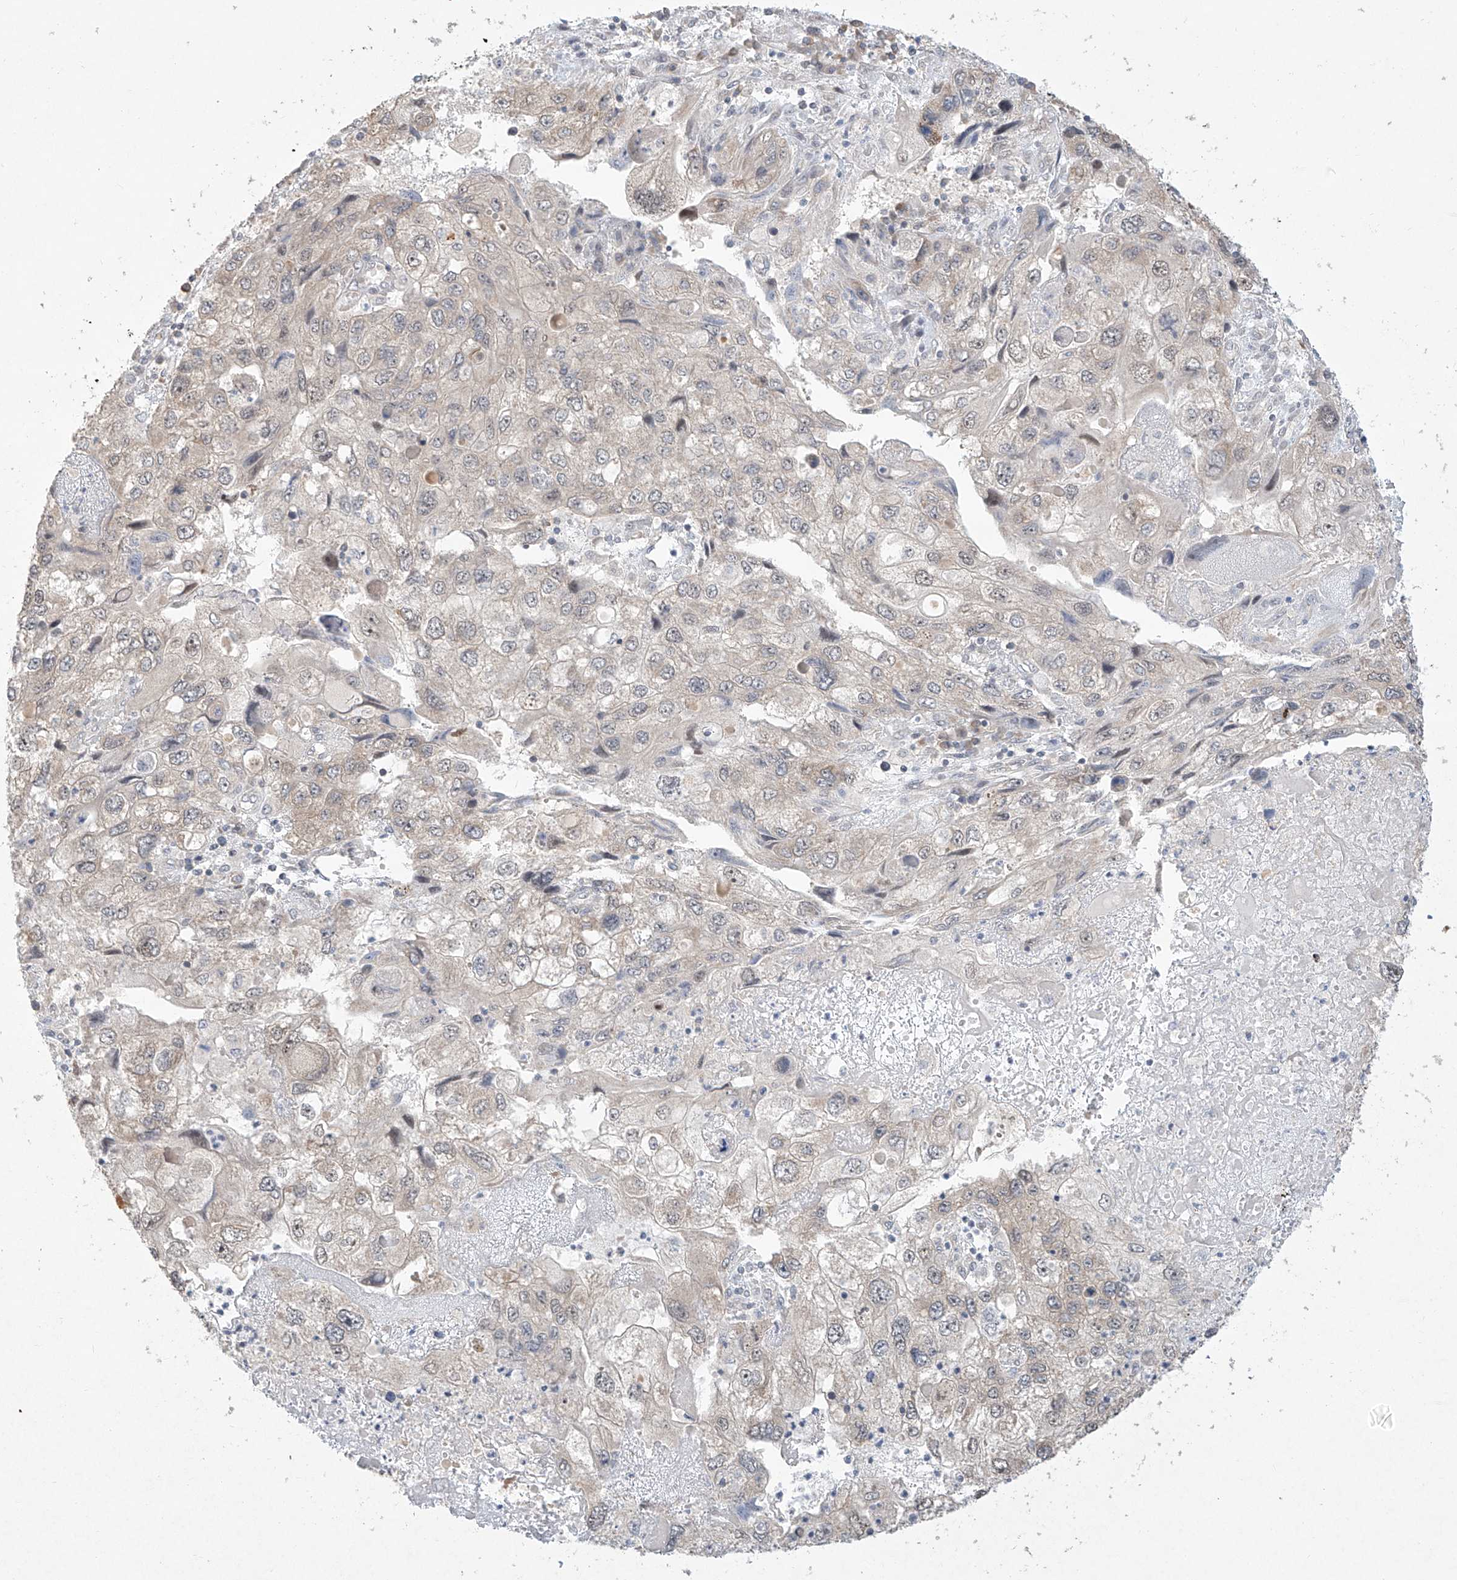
{"staining": {"intensity": "negative", "quantity": "none", "location": "none"}, "tissue": "endometrial cancer", "cell_type": "Tumor cells", "image_type": "cancer", "snomed": [{"axis": "morphology", "description": "Adenocarcinoma, NOS"}, {"axis": "topography", "description": "Endometrium"}], "caption": "Image shows no protein positivity in tumor cells of endometrial cancer (adenocarcinoma) tissue.", "gene": "TASP1", "patient": {"sex": "female", "age": 49}}